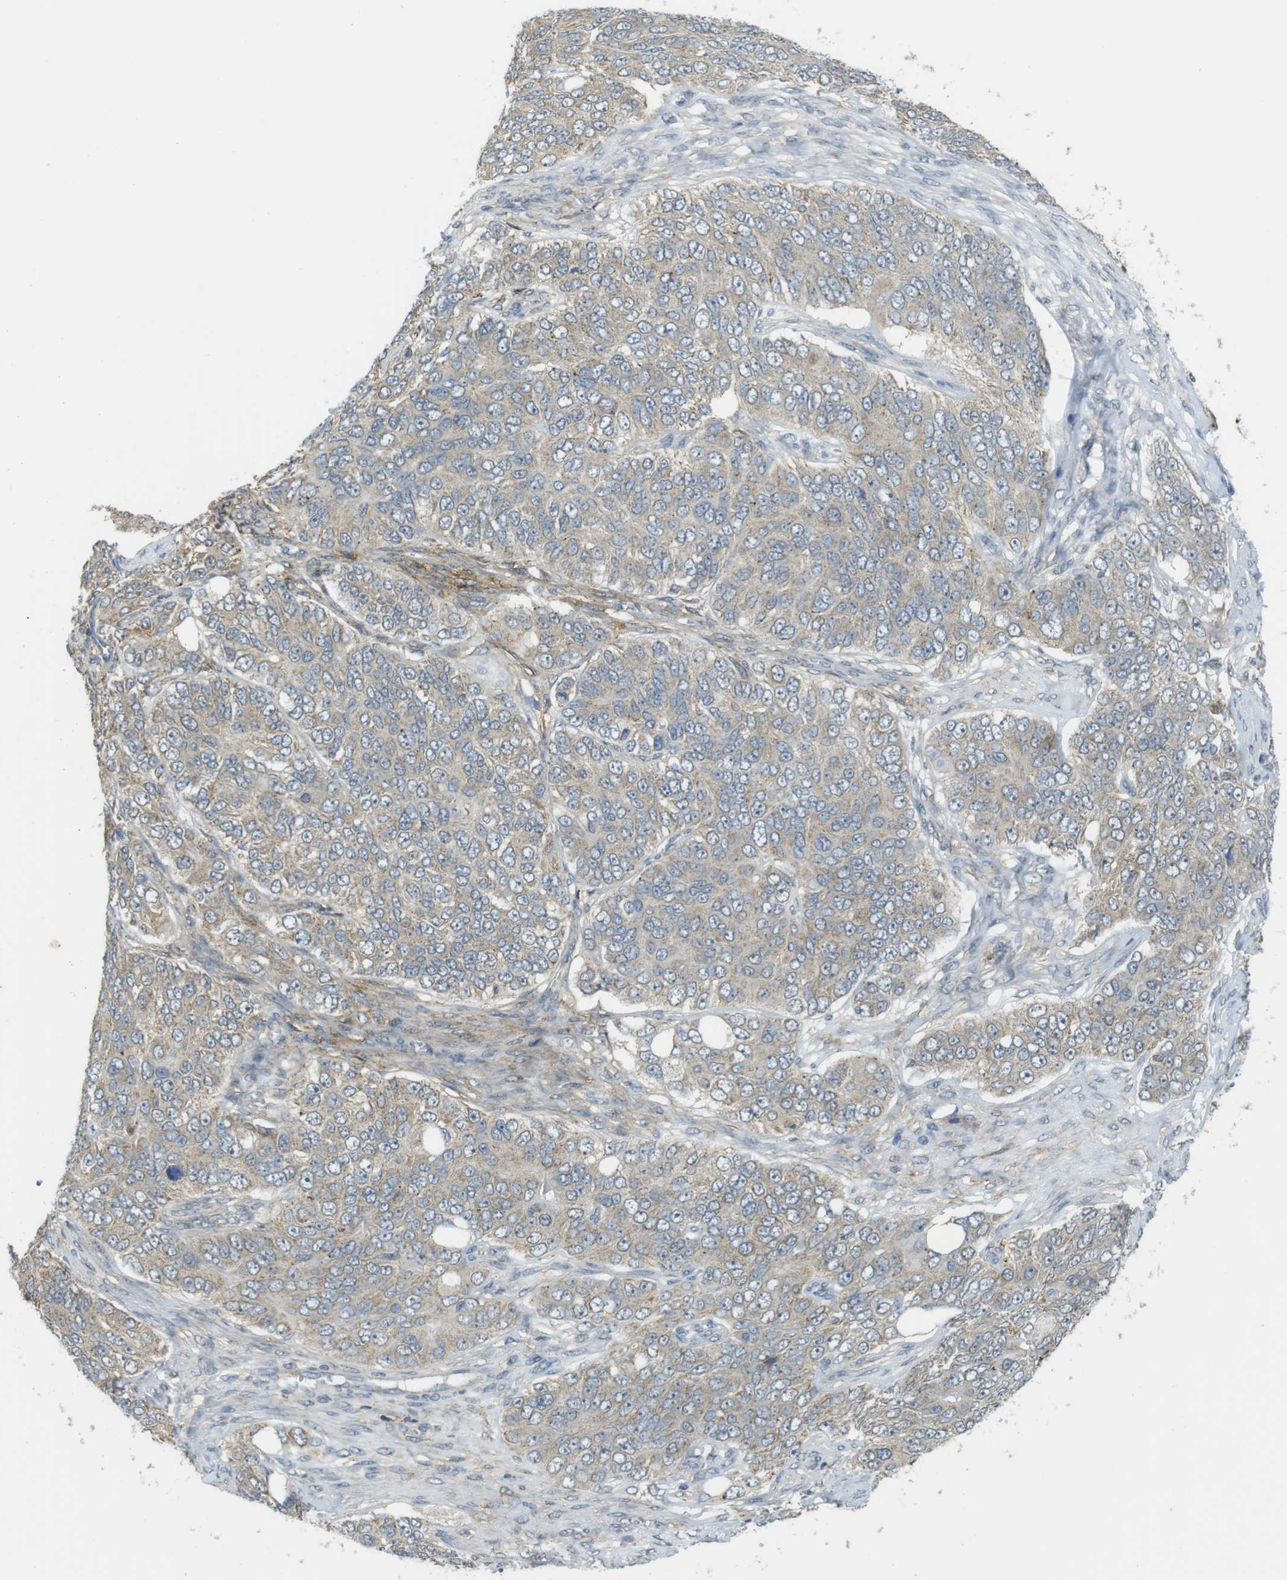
{"staining": {"intensity": "negative", "quantity": "none", "location": "none"}, "tissue": "ovarian cancer", "cell_type": "Tumor cells", "image_type": "cancer", "snomed": [{"axis": "morphology", "description": "Carcinoma, endometroid"}, {"axis": "topography", "description": "Ovary"}], "caption": "This photomicrograph is of ovarian cancer (endometroid carcinoma) stained with immunohistochemistry (IHC) to label a protein in brown with the nuclei are counter-stained blue. There is no positivity in tumor cells.", "gene": "BRI3BP", "patient": {"sex": "female", "age": 51}}